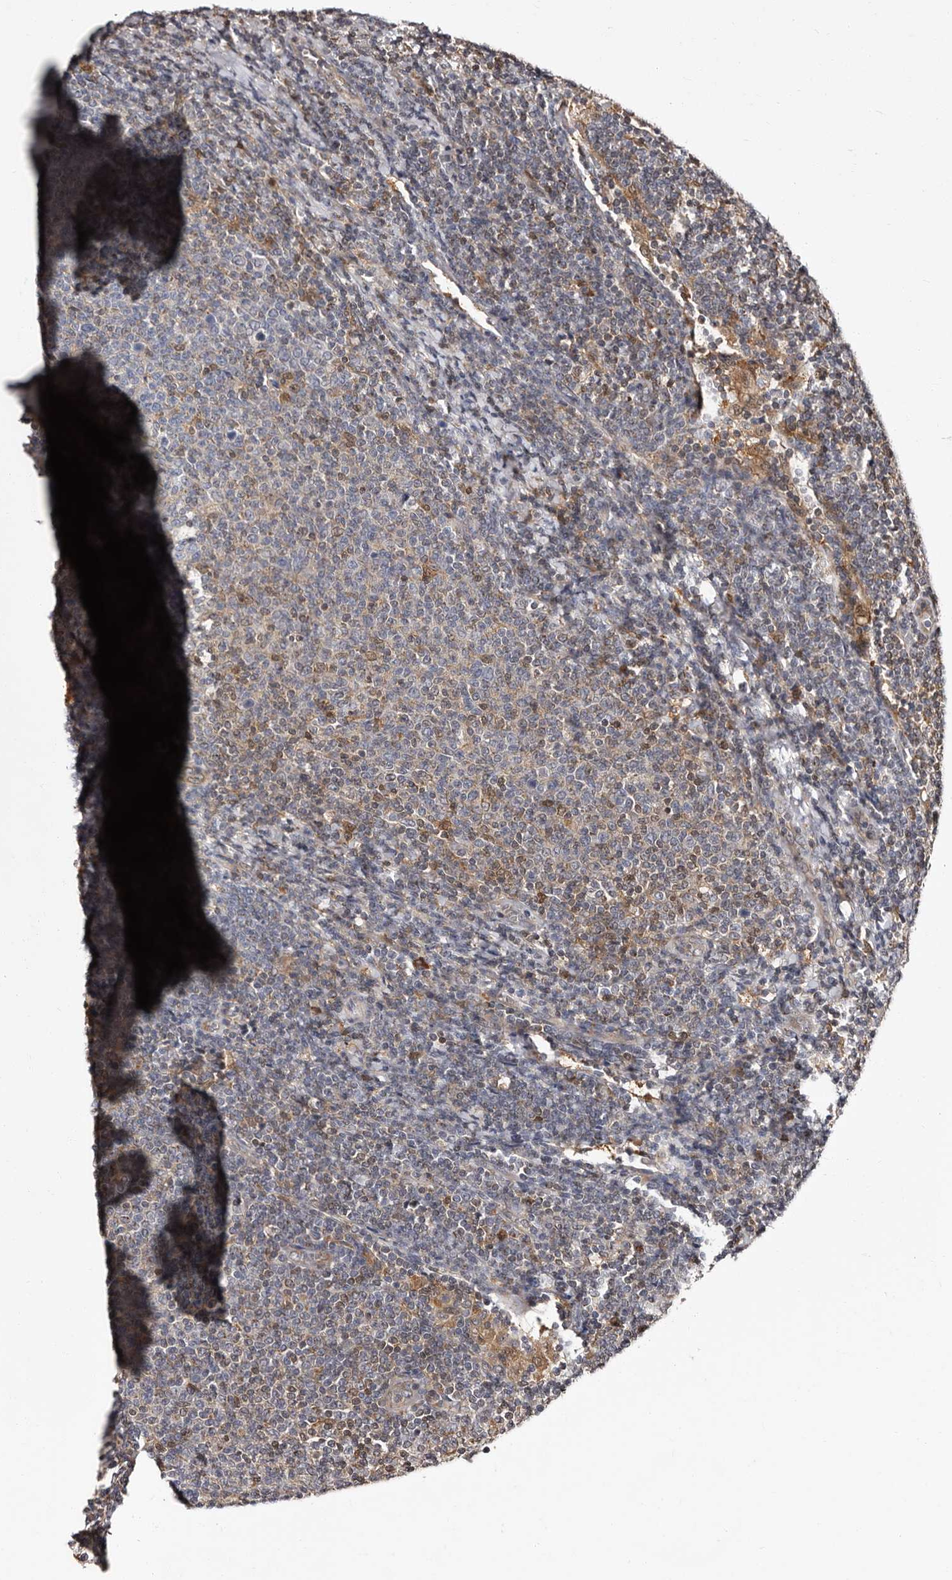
{"staining": {"intensity": "weak", "quantity": "<25%", "location": "cytoplasmic/membranous"}, "tissue": "lymphoma", "cell_type": "Tumor cells", "image_type": "cancer", "snomed": [{"axis": "morphology", "description": "Malignant lymphoma, non-Hodgkin's type, Low grade"}, {"axis": "topography", "description": "Lymph node"}], "caption": "Immunohistochemistry micrograph of human malignant lymphoma, non-Hodgkin's type (low-grade) stained for a protein (brown), which shows no positivity in tumor cells.", "gene": "DNPH1", "patient": {"sex": "male", "age": 66}}